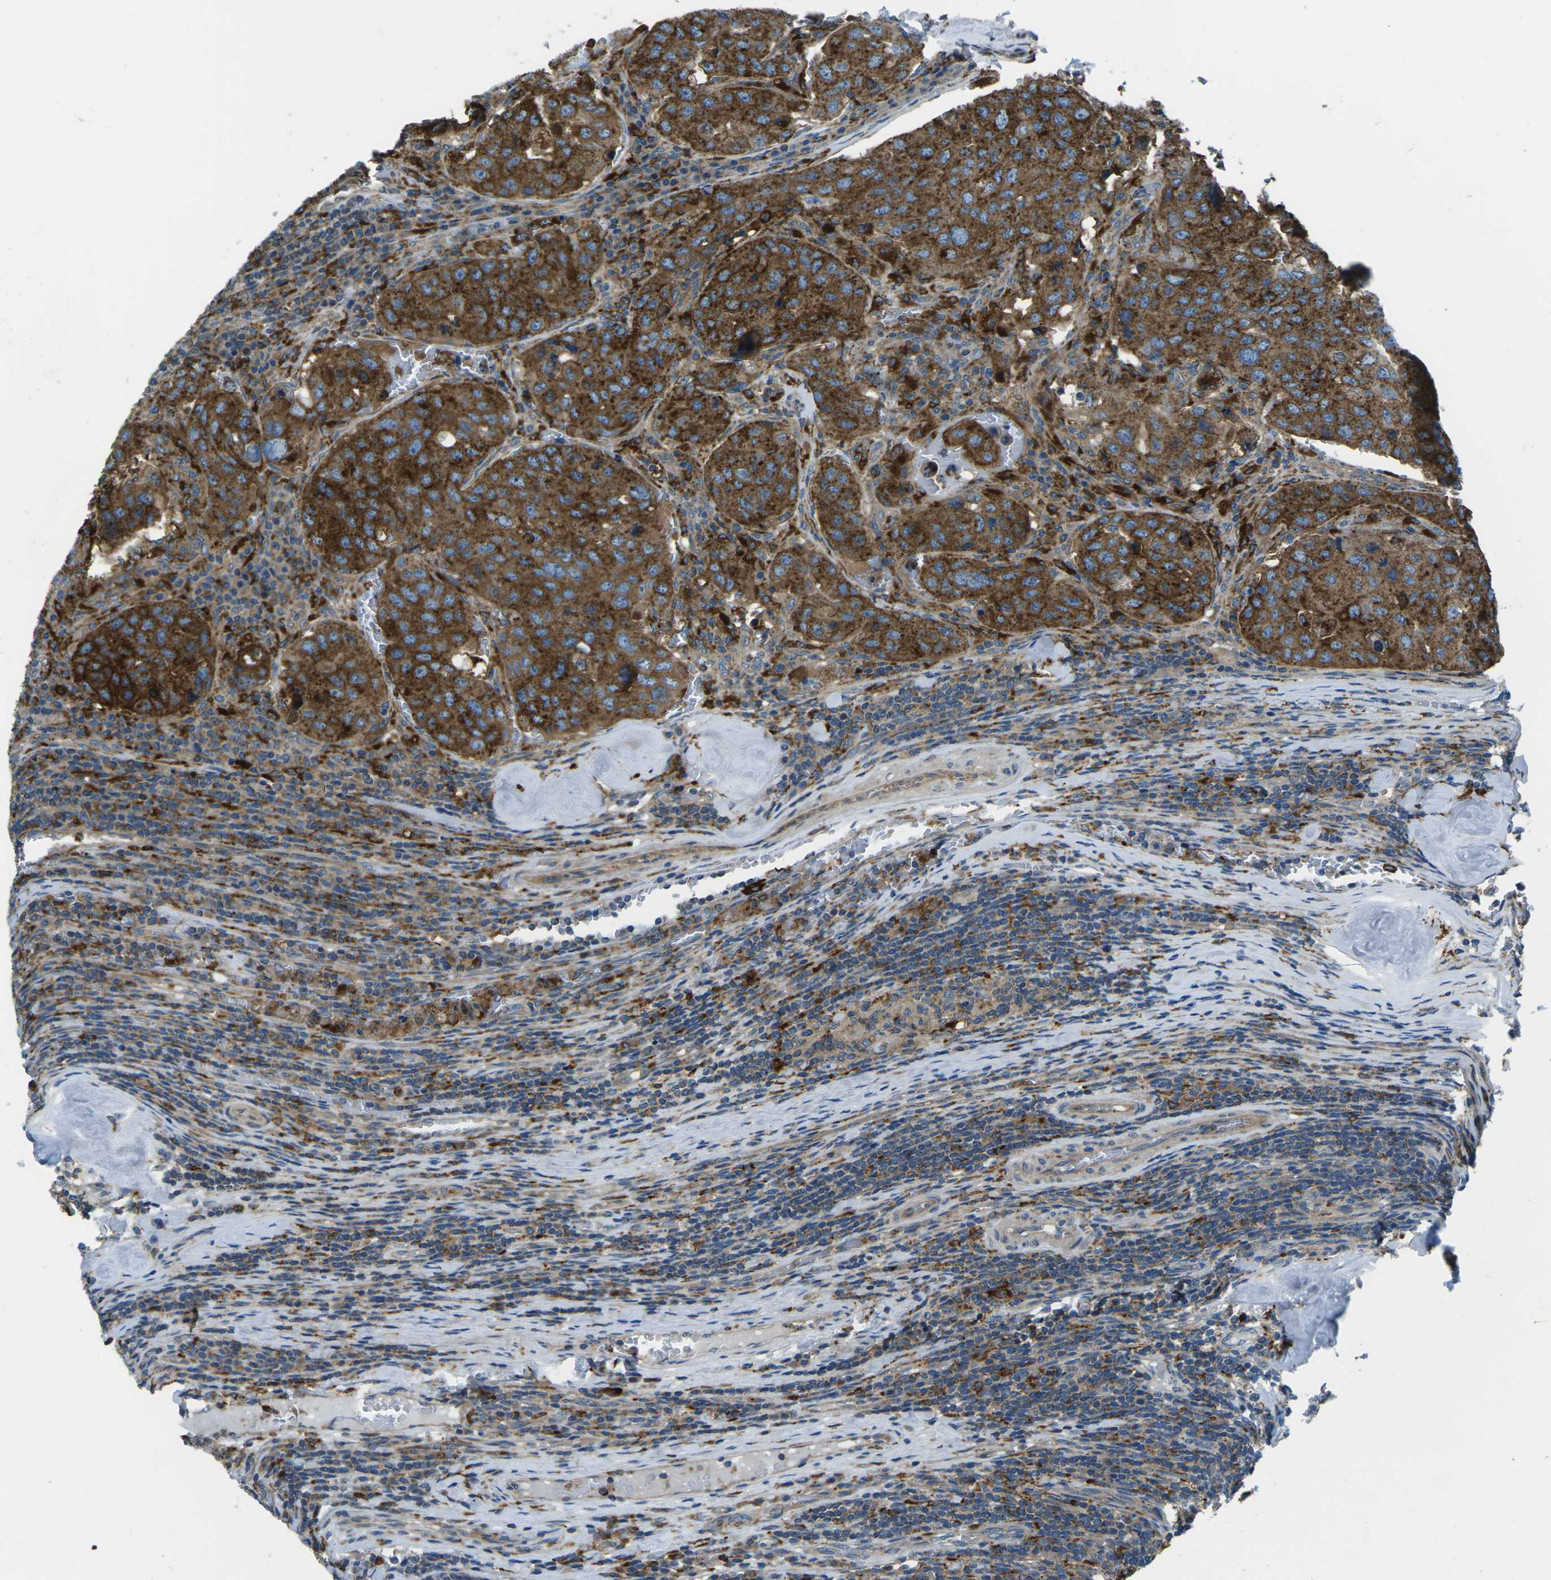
{"staining": {"intensity": "strong", "quantity": ">75%", "location": "cytoplasmic/membranous"}, "tissue": "urothelial cancer", "cell_type": "Tumor cells", "image_type": "cancer", "snomed": [{"axis": "morphology", "description": "Urothelial carcinoma, High grade"}, {"axis": "topography", "description": "Lymph node"}, {"axis": "topography", "description": "Urinary bladder"}], "caption": "This photomicrograph exhibits immunohistochemistry (IHC) staining of urothelial carcinoma (high-grade), with high strong cytoplasmic/membranous expression in about >75% of tumor cells.", "gene": "CDK17", "patient": {"sex": "male", "age": 51}}